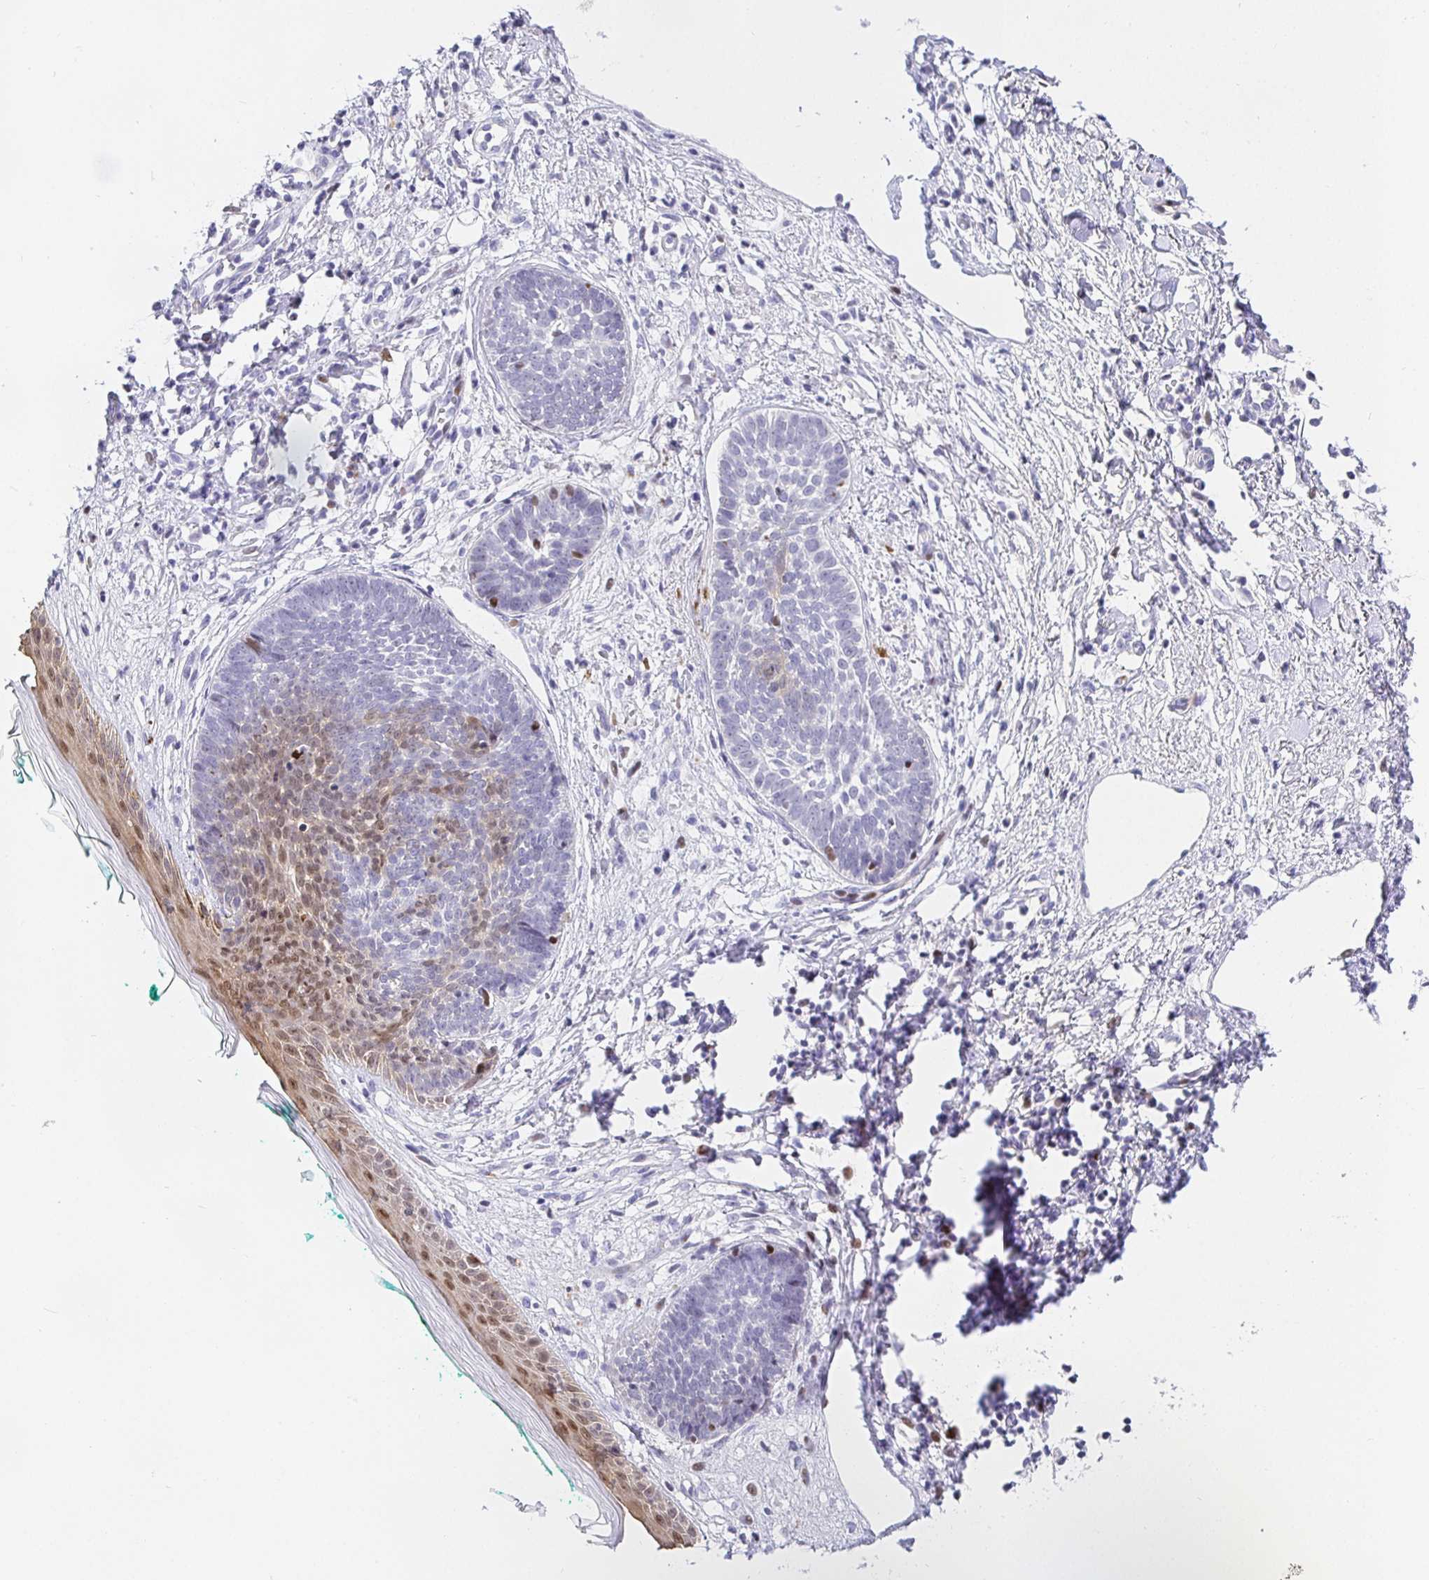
{"staining": {"intensity": "weak", "quantity": "<25%", "location": "cytoplasmic/membranous,nuclear"}, "tissue": "skin cancer", "cell_type": "Tumor cells", "image_type": "cancer", "snomed": [{"axis": "morphology", "description": "Basal cell carcinoma"}, {"axis": "topography", "description": "Skin"}, {"axis": "topography", "description": "Skin of neck"}, {"axis": "topography", "description": "Skin of shoulder"}, {"axis": "topography", "description": "Skin of back"}], "caption": "Immunohistochemistry micrograph of neoplastic tissue: human basal cell carcinoma (skin) stained with DAB (3,3'-diaminobenzidine) shows no significant protein expression in tumor cells.", "gene": "KBTBD13", "patient": {"sex": "male", "age": 80}}